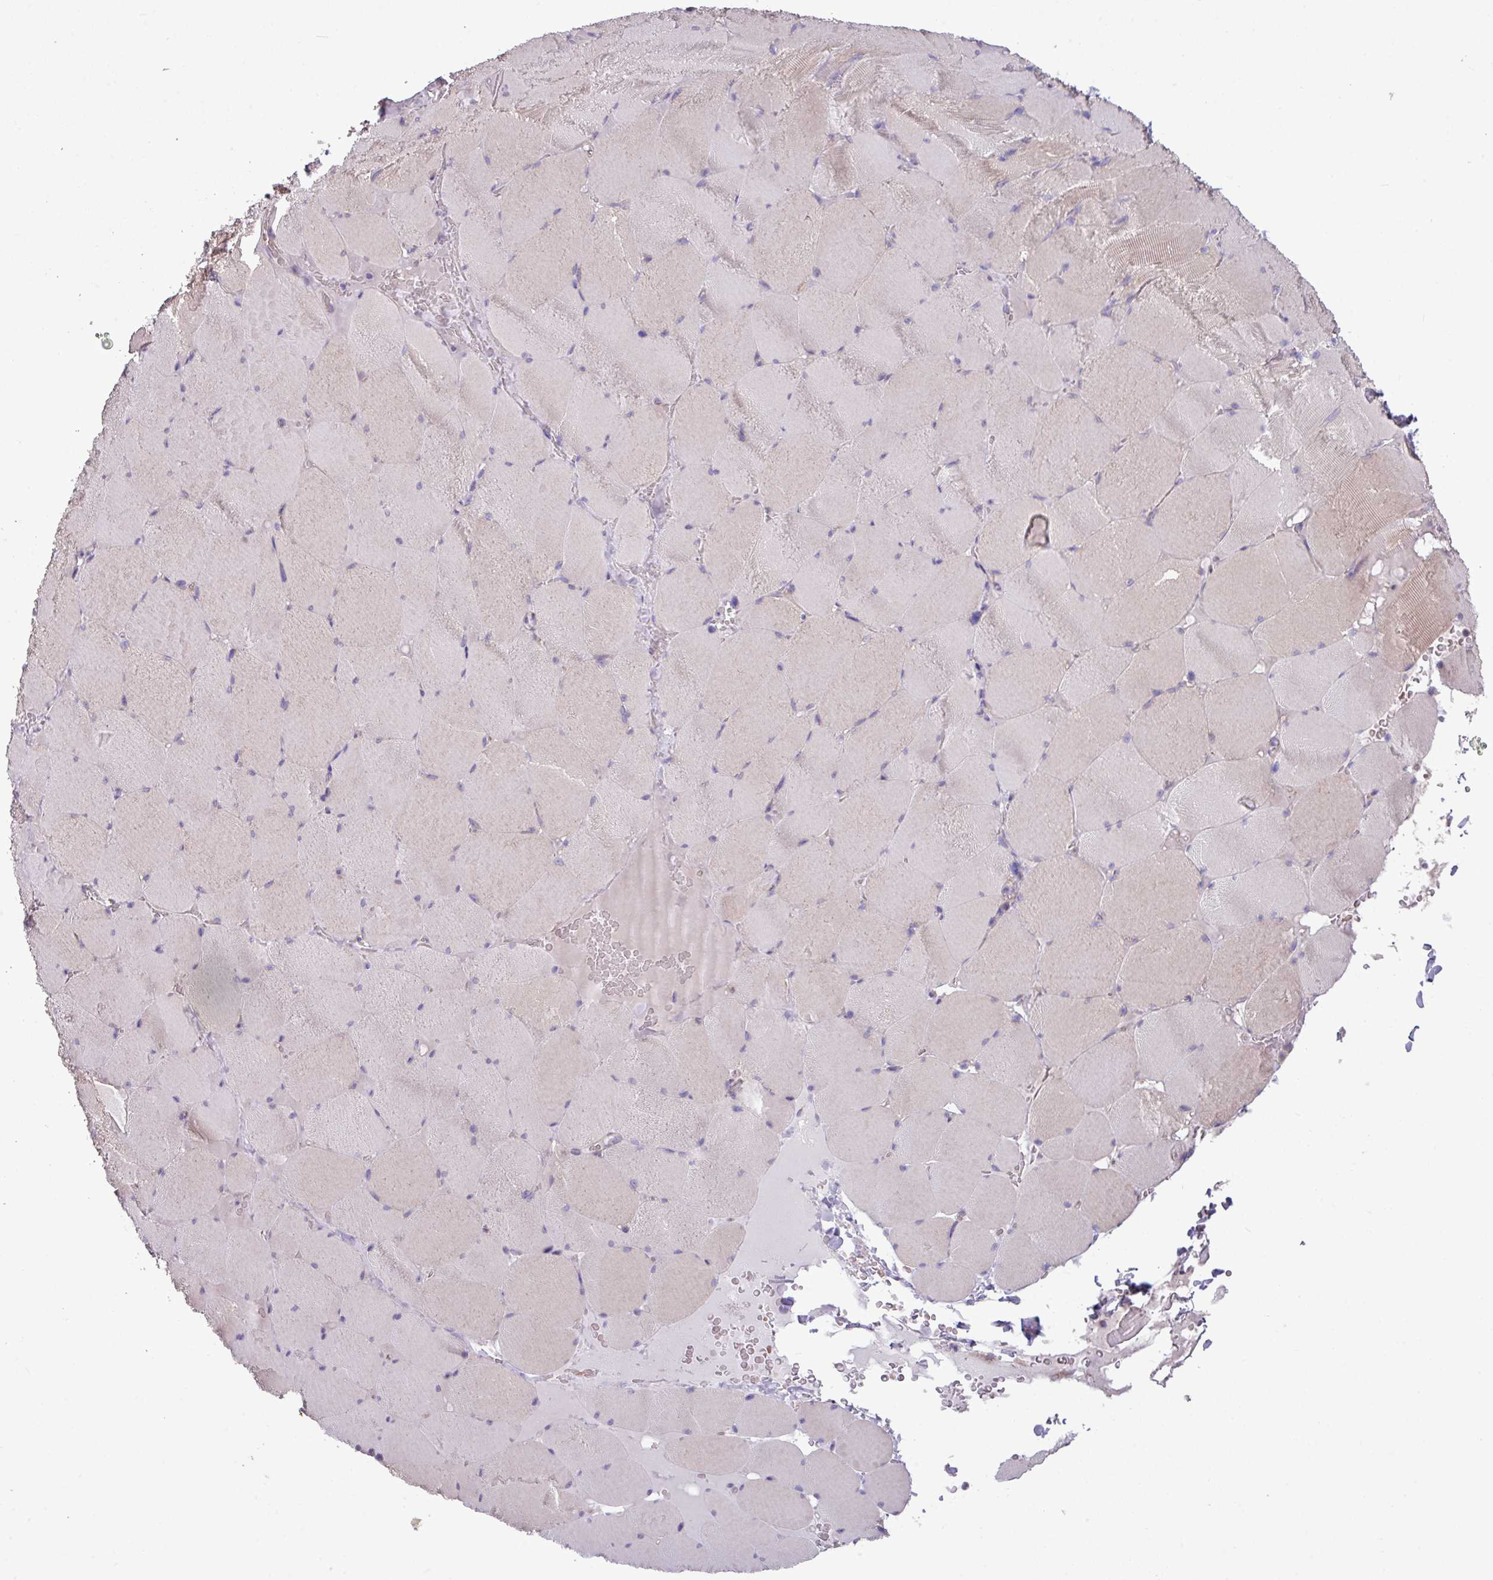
{"staining": {"intensity": "weak", "quantity": "25%-75%", "location": "cytoplasmic/membranous"}, "tissue": "skeletal muscle", "cell_type": "Myocytes", "image_type": "normal", "snomed": [{"axis": "morphology", "description": "Normal tissue, NOS"}, {"axis": "topography", "description": "Skeletal muscle"}, {"axis": "topography", "description": "Head-Neck"}], "caption": "Unremarkable skeletal muscle was stained to show a protein in brown. There is low levels of weak cytoplasmic/membranous staining in approximately 25%-75% of myocytes. (DAB (3,3'-diaminobenzidine) IHC with brightfield microscopy, high magnification).", "gene": "PPM1J", "patient": {"sex": "male", "age": 66}}